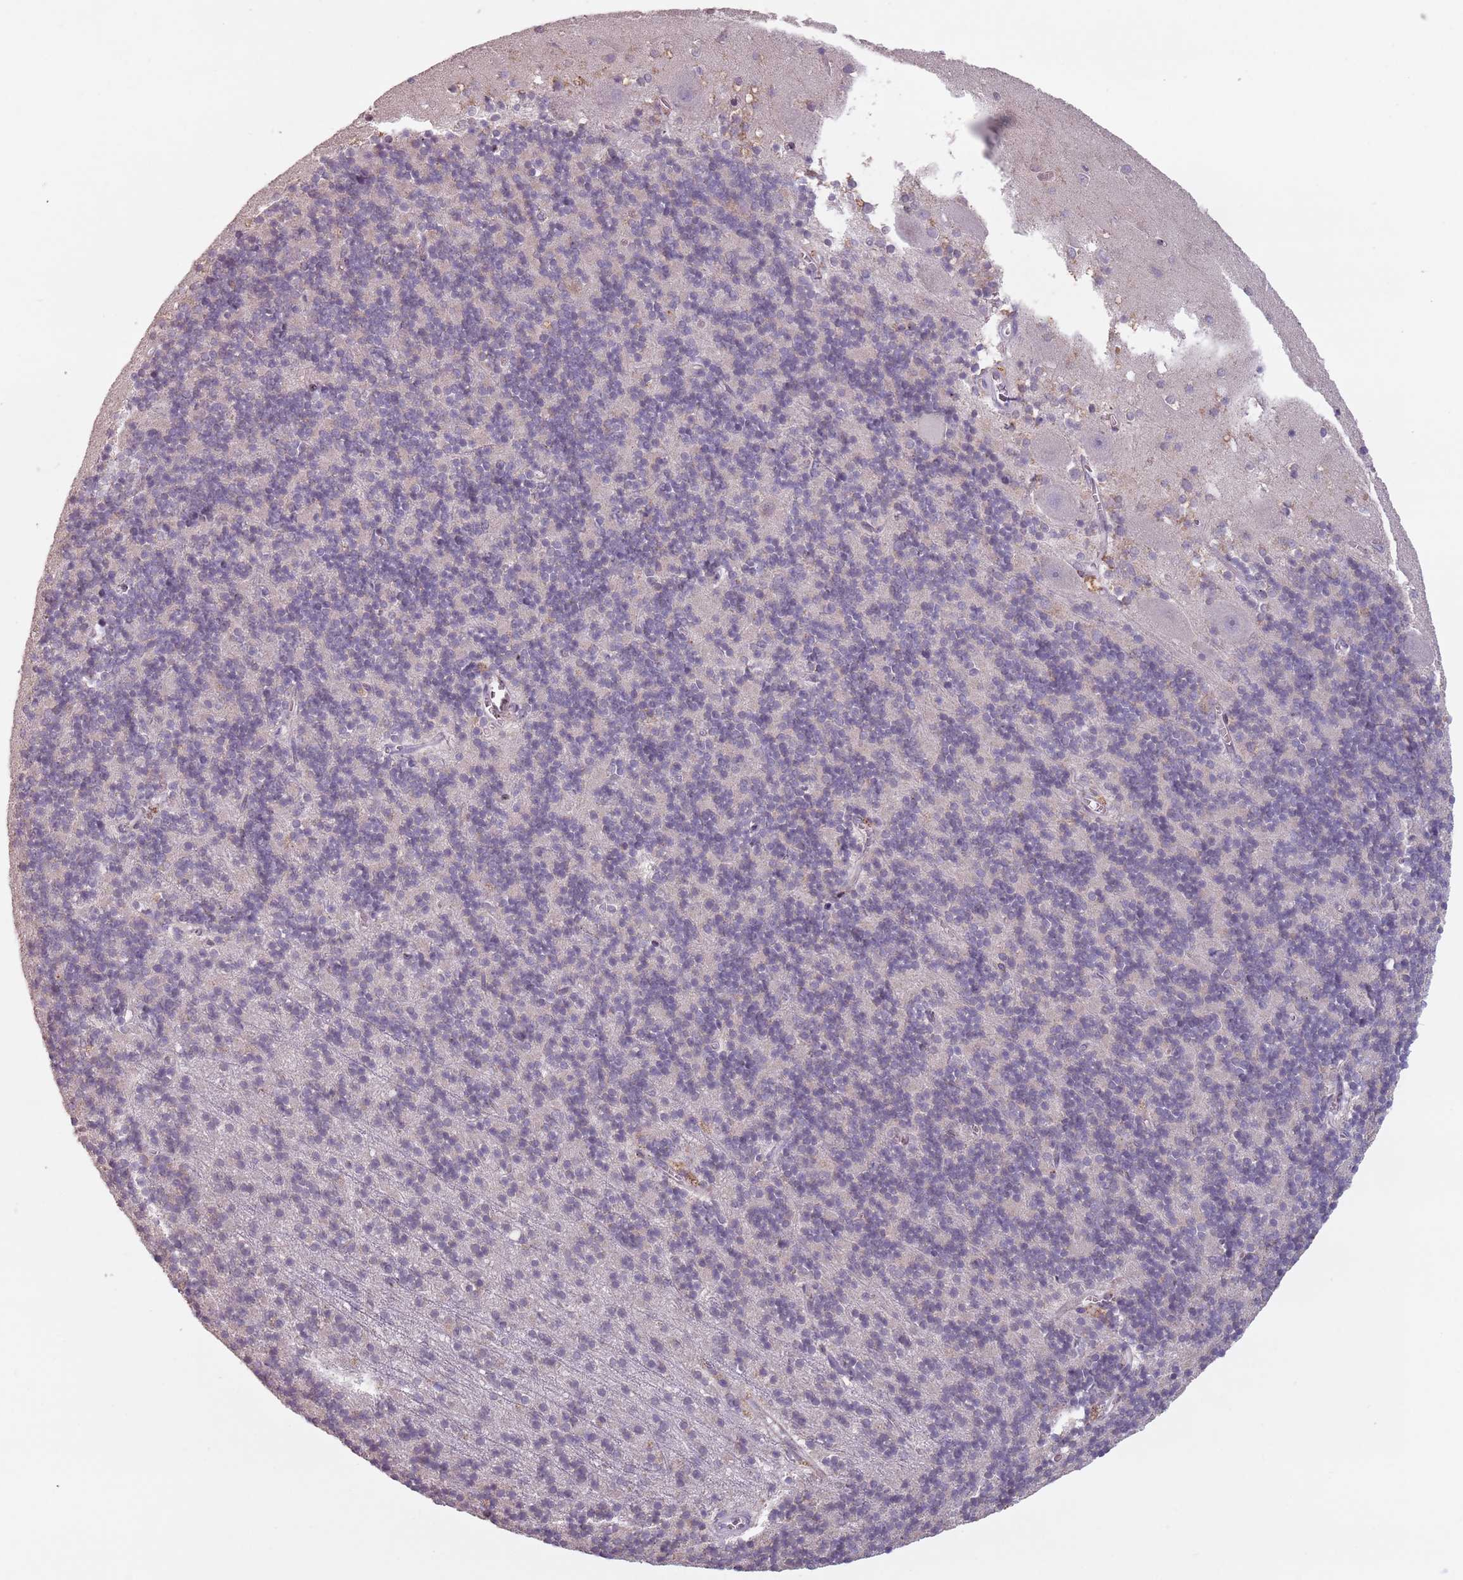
{"staining": {"intensity": "negative", "quantity": "none", "location": "none"}, "tissue": "cerebellum", "cell_type": "Cells in granular layer", "image_type": "normal", "snomed": [{"axis": "morphology", "description": "Normal tissue, NOS"}, {"axis": "topography", "description": "Cerebellum"}], "caption": "IHC of unremarkable cerebellum demonstrates no staining in cells in granular layer. Brightfield microscopy of immunohistochemistry stained with DAB (brown) and hematoxylin (blue), captured at high magnification.", "gene": "RPS9", "patient": {"sex": "male", "age": 54}}